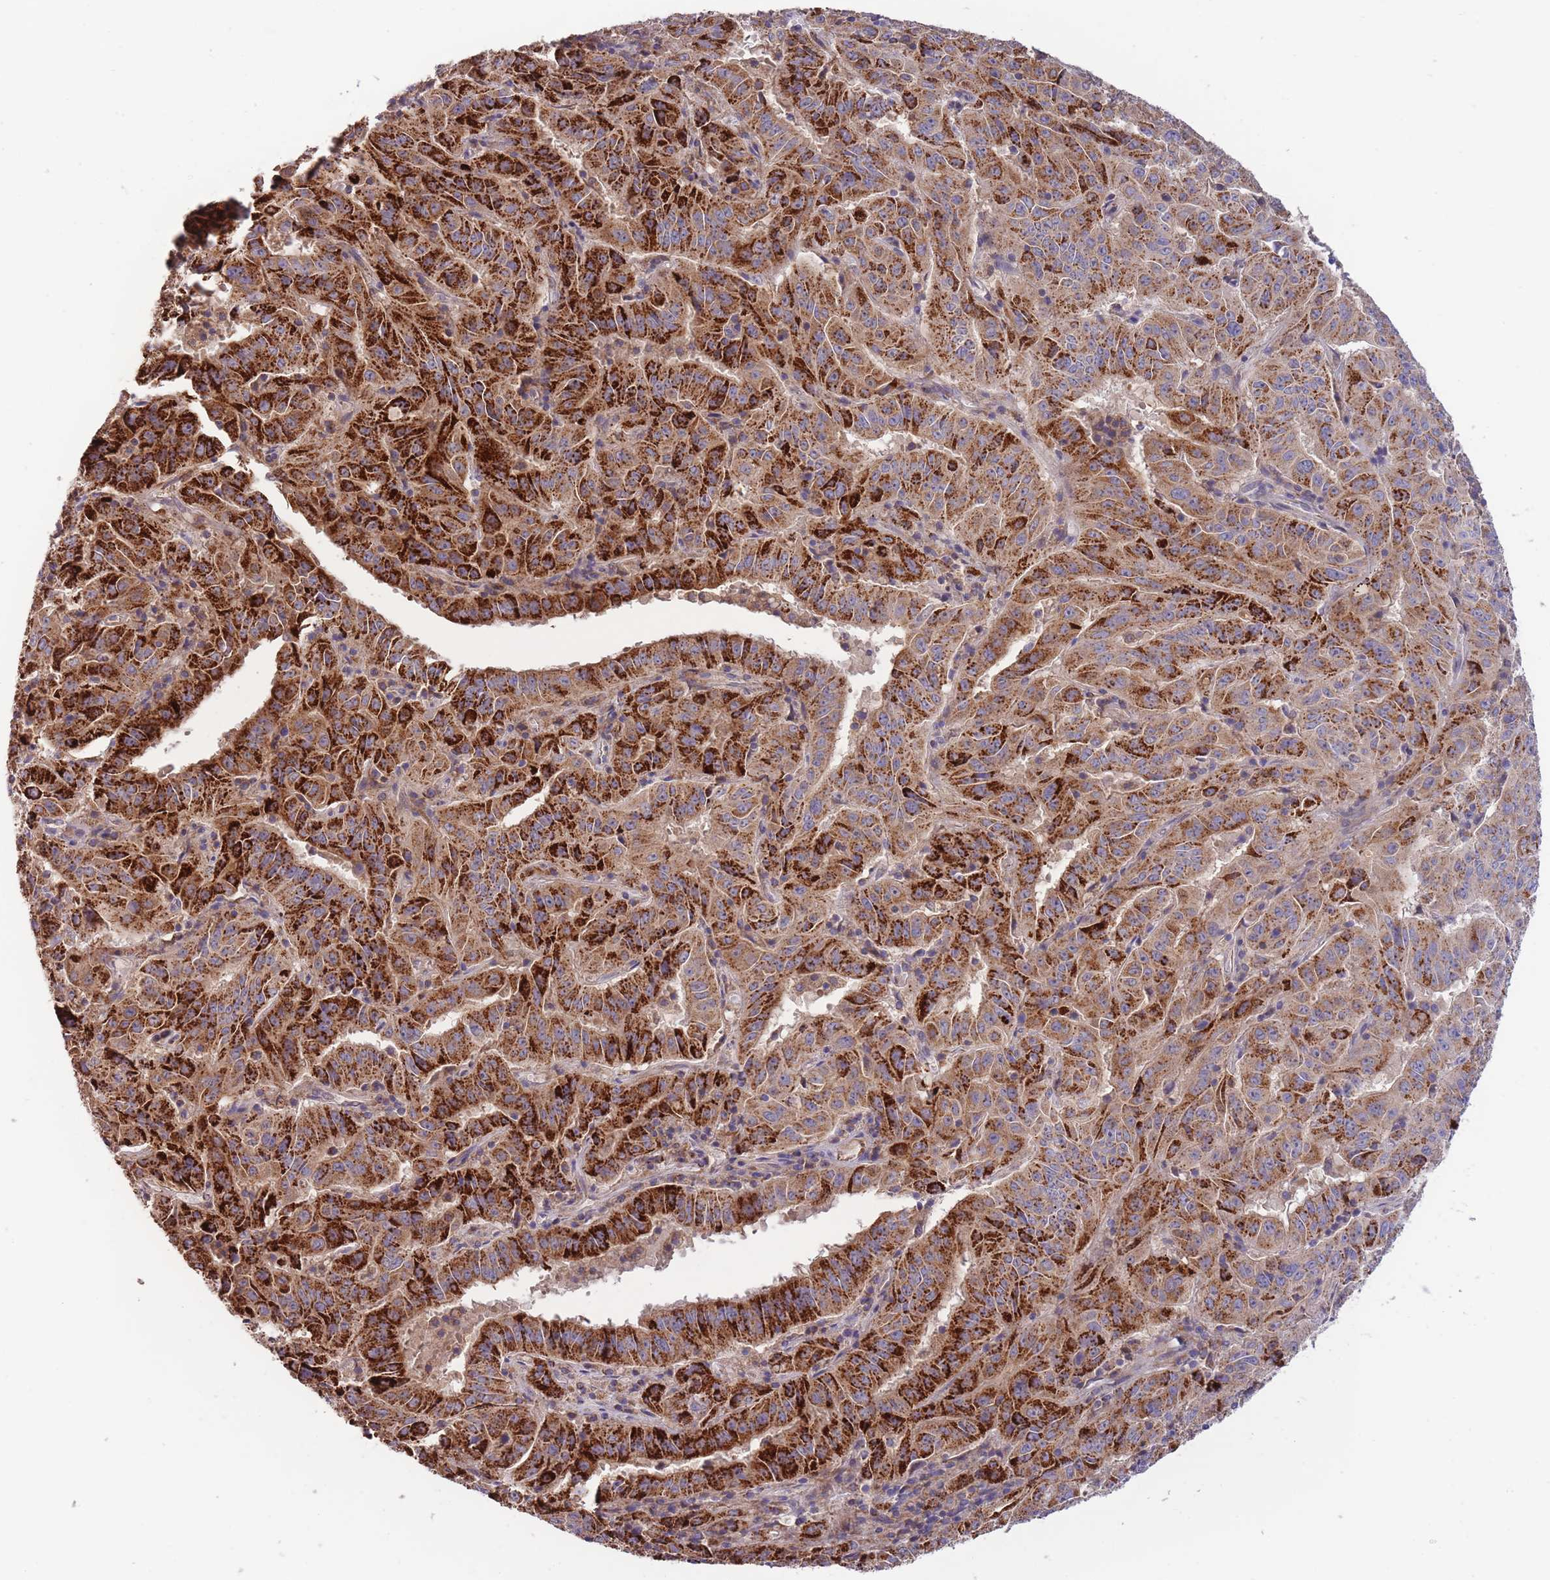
{"staining": {"intensity": "strong", "quantity": ">75%", "location": "cytoplasmic/membranous"}, "tissue": "pancreatic cancer", "cell_type": "Tumor cells", "image_type": "cancer", "snomed": [{"axis": "morphology", "description": "Adenocarcinoma, NOS"}, {"axis": "topography", "description": "Pancreas"}], "caption": "Pancreatic cancer stained with DAB (3,3'-diaminobenzidine) immunohistochemistry exhibits high levels of strong cytoplasmic/membranous positivity in approximately >75% of tumor cells.", "gene": "SLC25A42", "patient": {"sex": "male", "age": 63}}